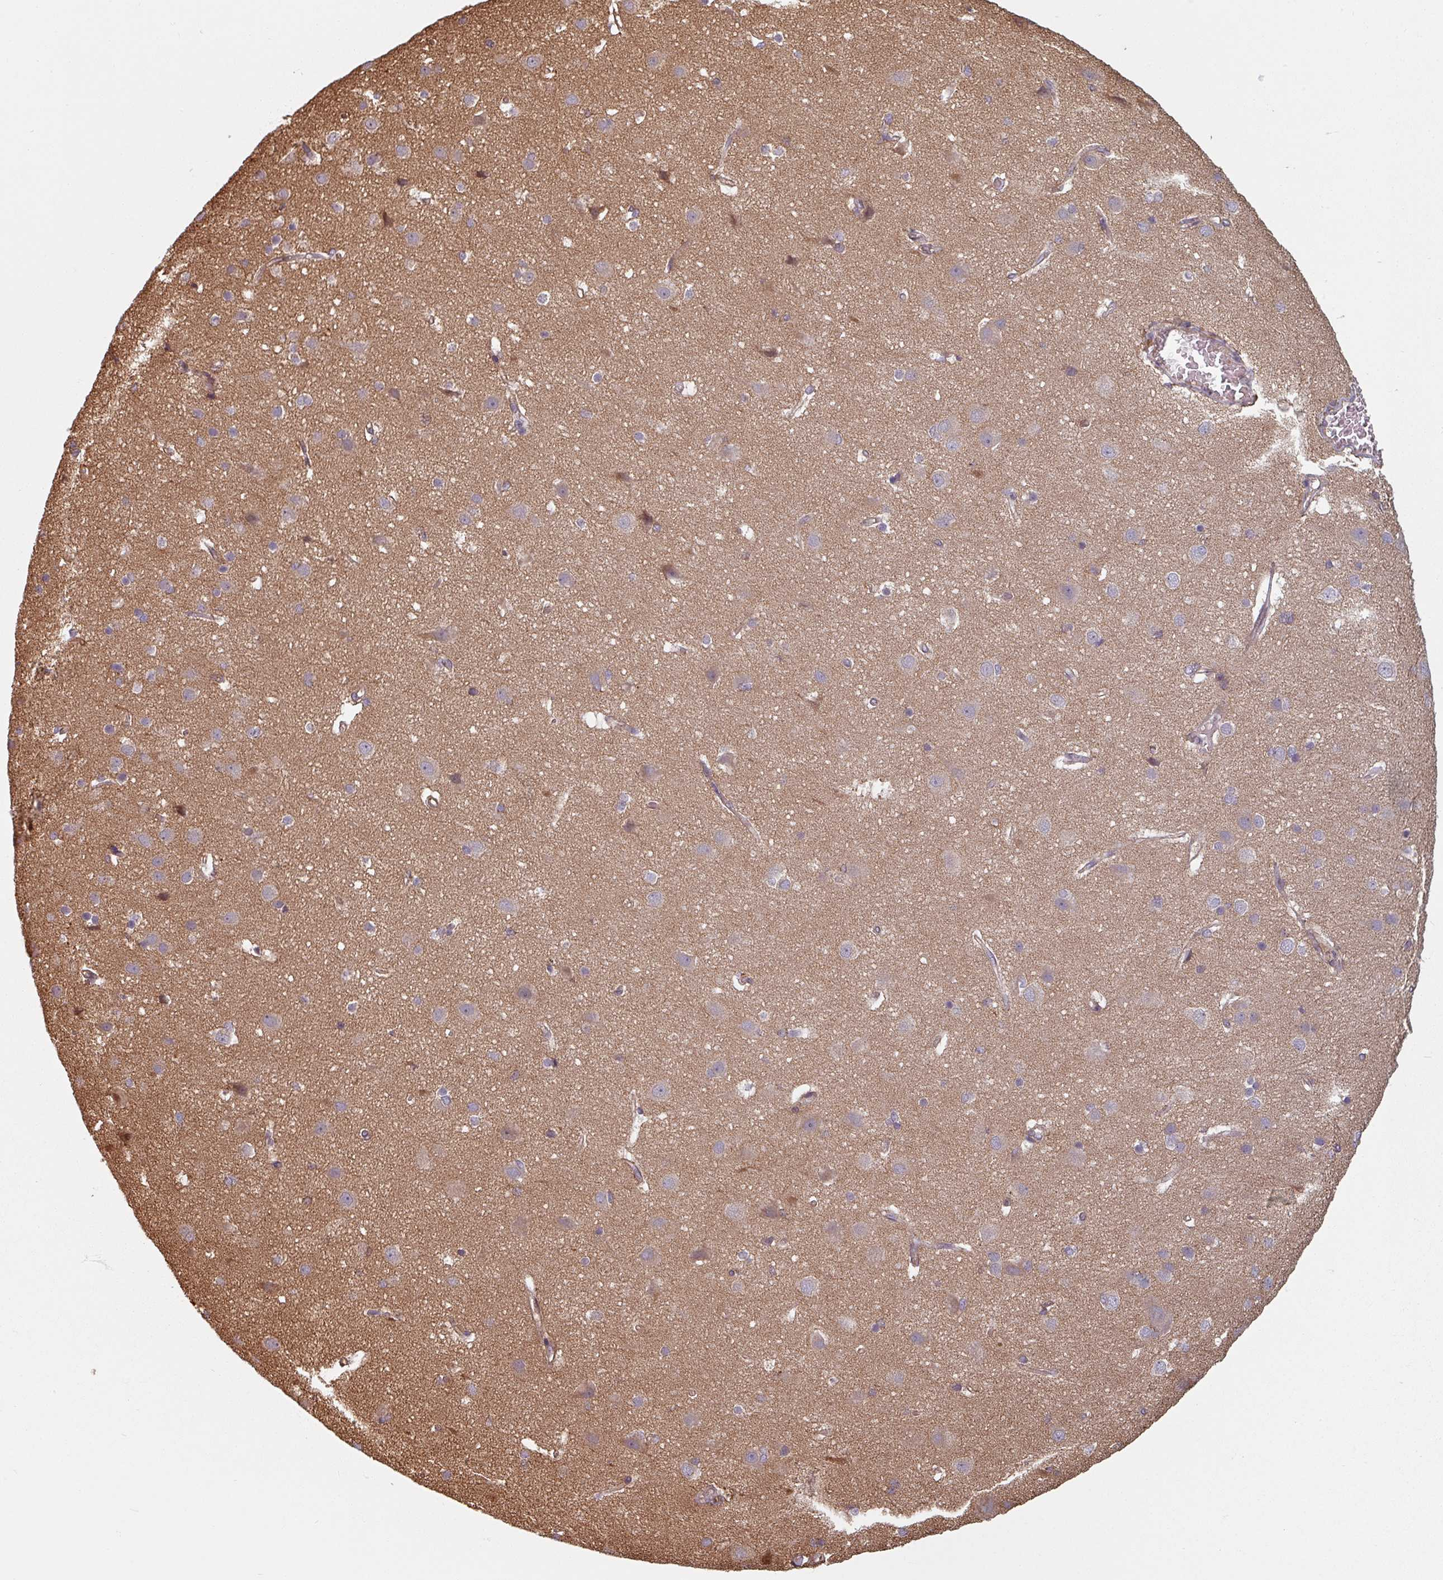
{"staining": {"intensity": "weak", "quantity": "25%-75%", "location": "cytoplasmic/membranous"}, "tissue": "cerebral cortex", "cell_type": "Endothelial cells", "image_type": "normal", "snomed": [{"axis": "morphology", "description": "Normal tissue, NOS"}, {"axis": "topography", "description": "Cerebral cortex"}], "caption": "Cerebral cortex stained with DAB IHC shows low levels of weak cytoplasmic/membranous staining in about 25%-75% of endothelial cells.", "gene": "EID1", "patient": {"sex": "male", "age": 37}}